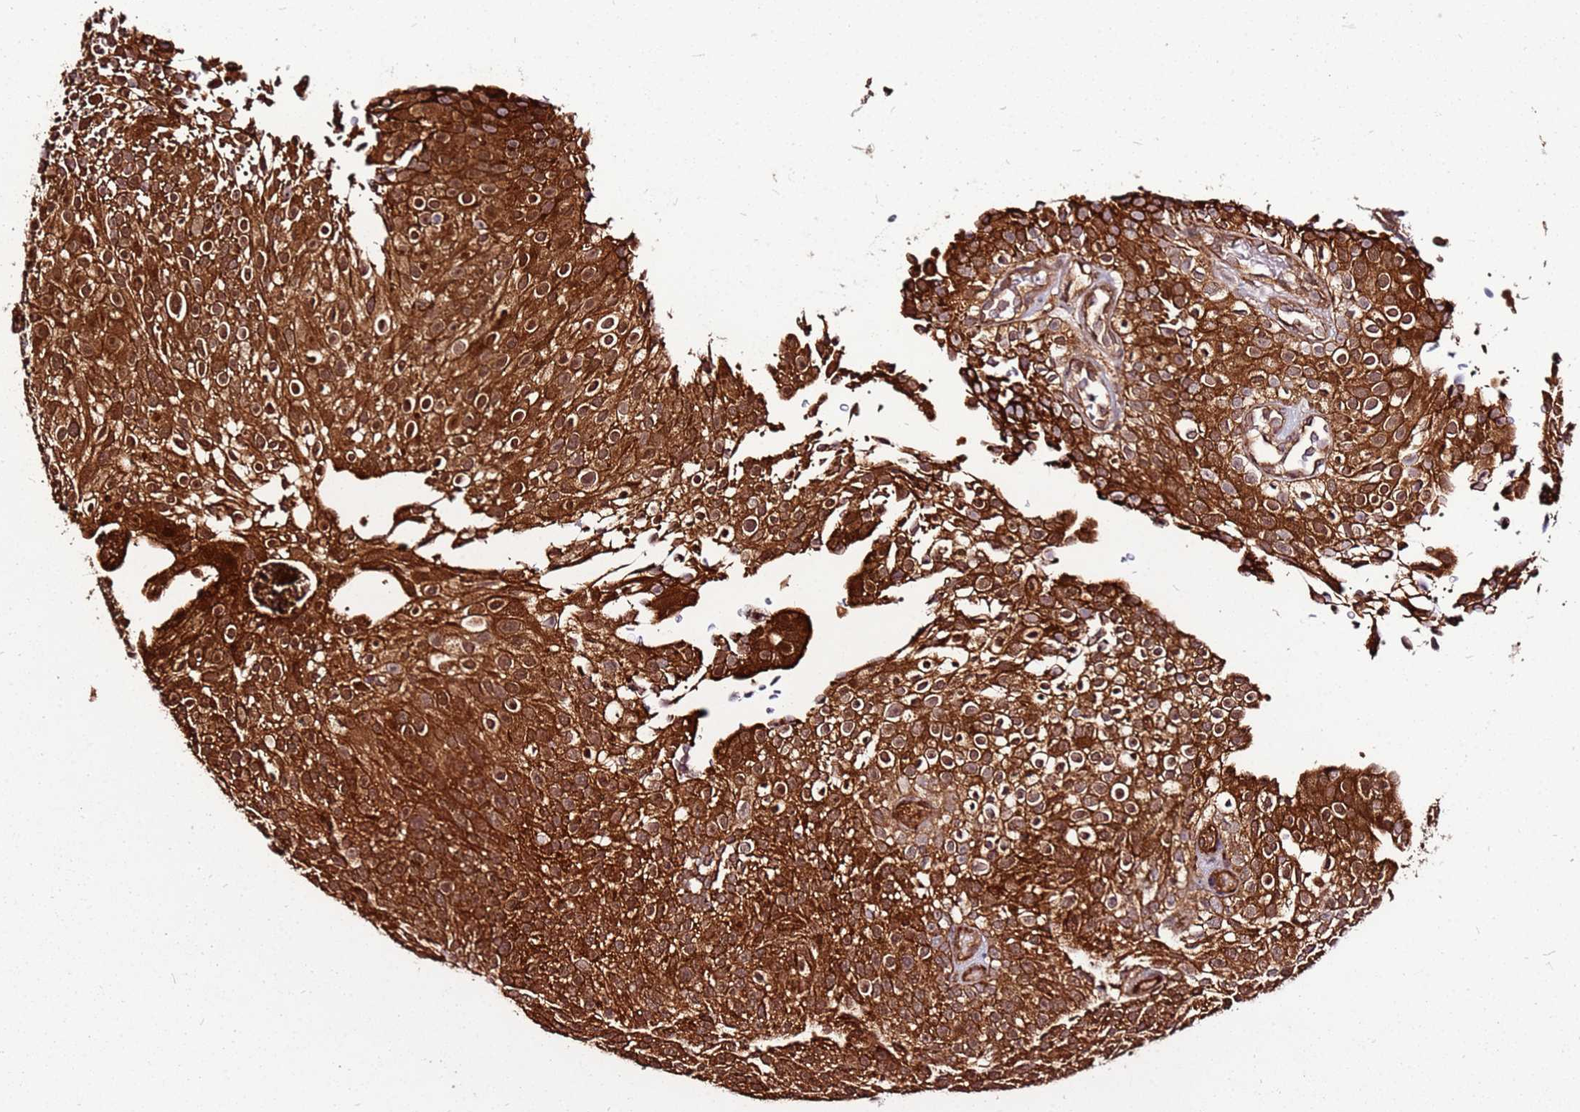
{"staining": {"intensity": "moderate", "quantity": ">75%", "location": "nuclear"}, "tissue": "urothelial cancer", "cell_type": "Tumor cells", "image_type": "cancer", "snomed": [{"axis": "morphology", "description": "Urothelial carcinoma, Low grade"}, {"axis": "topography", "description": "Urinary bladder"}], "caption": "Immunohistochemical staining of human urothelial cancer demonstrates moderate nuclear protein expression in approximately >75% of tumor cells.", "gene": "LYPLAL1", "patient": {"sex": "male", "age": 78}}